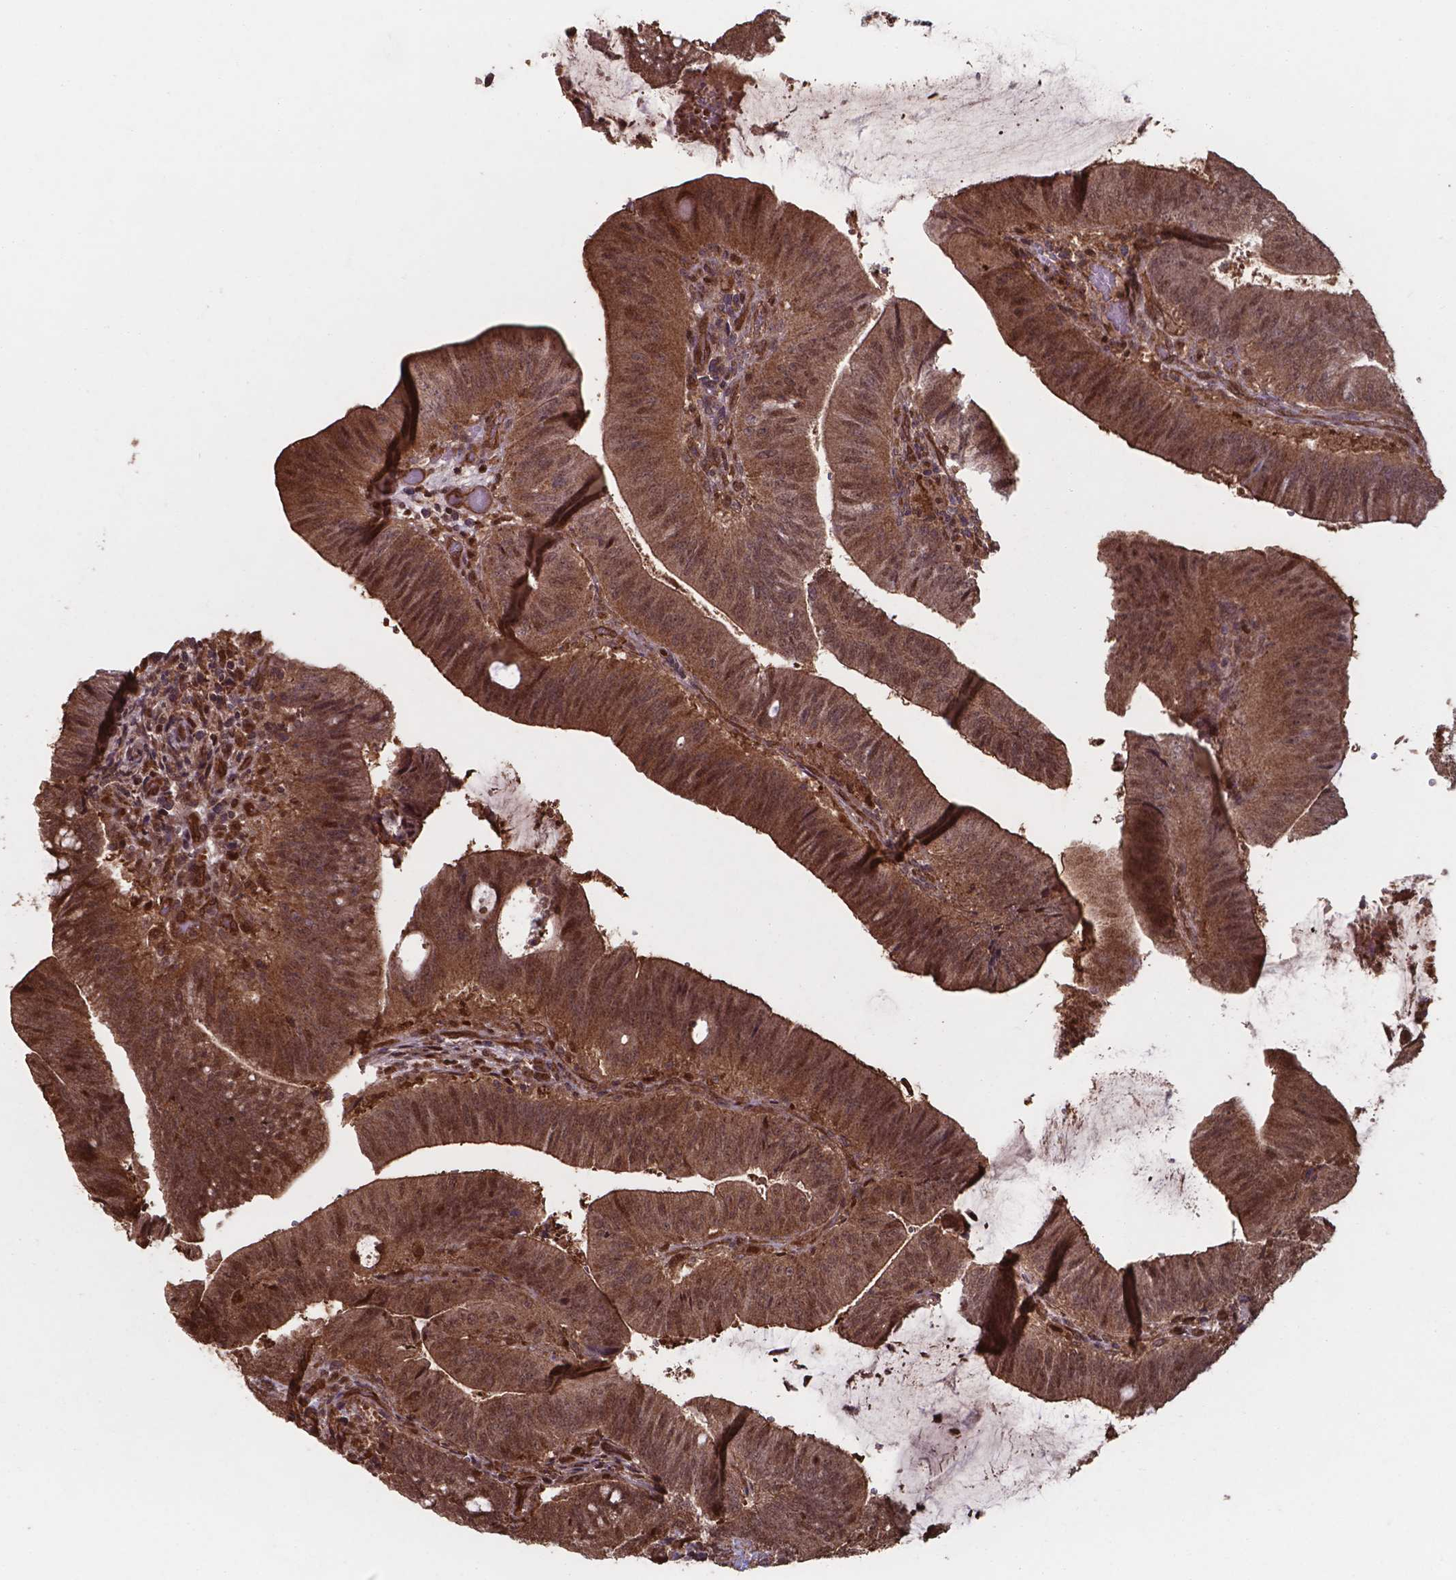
{"staining": {"intensity": "strong", "quantity": ">75%", "location": "cytoplasmic/membranous,nuclear"}, "tissue": "colorectal cancer", "cell_type": "Tumor cells", "image_type": "cancer", "snomed": [{"axis": "morphology", "description": "Adenocarcinoma, NOS"}, {"axis": "topography", "description": "Colon"}], "caption": "Human adenocarcinoma (colorectal) stained with a brown dye exhibits strong cytoplasmic/membranous and nuclear positive staining in about >75% of tumor cells.", "gene": "CHP2", "patient": {"sex": "female", "age": 43}}